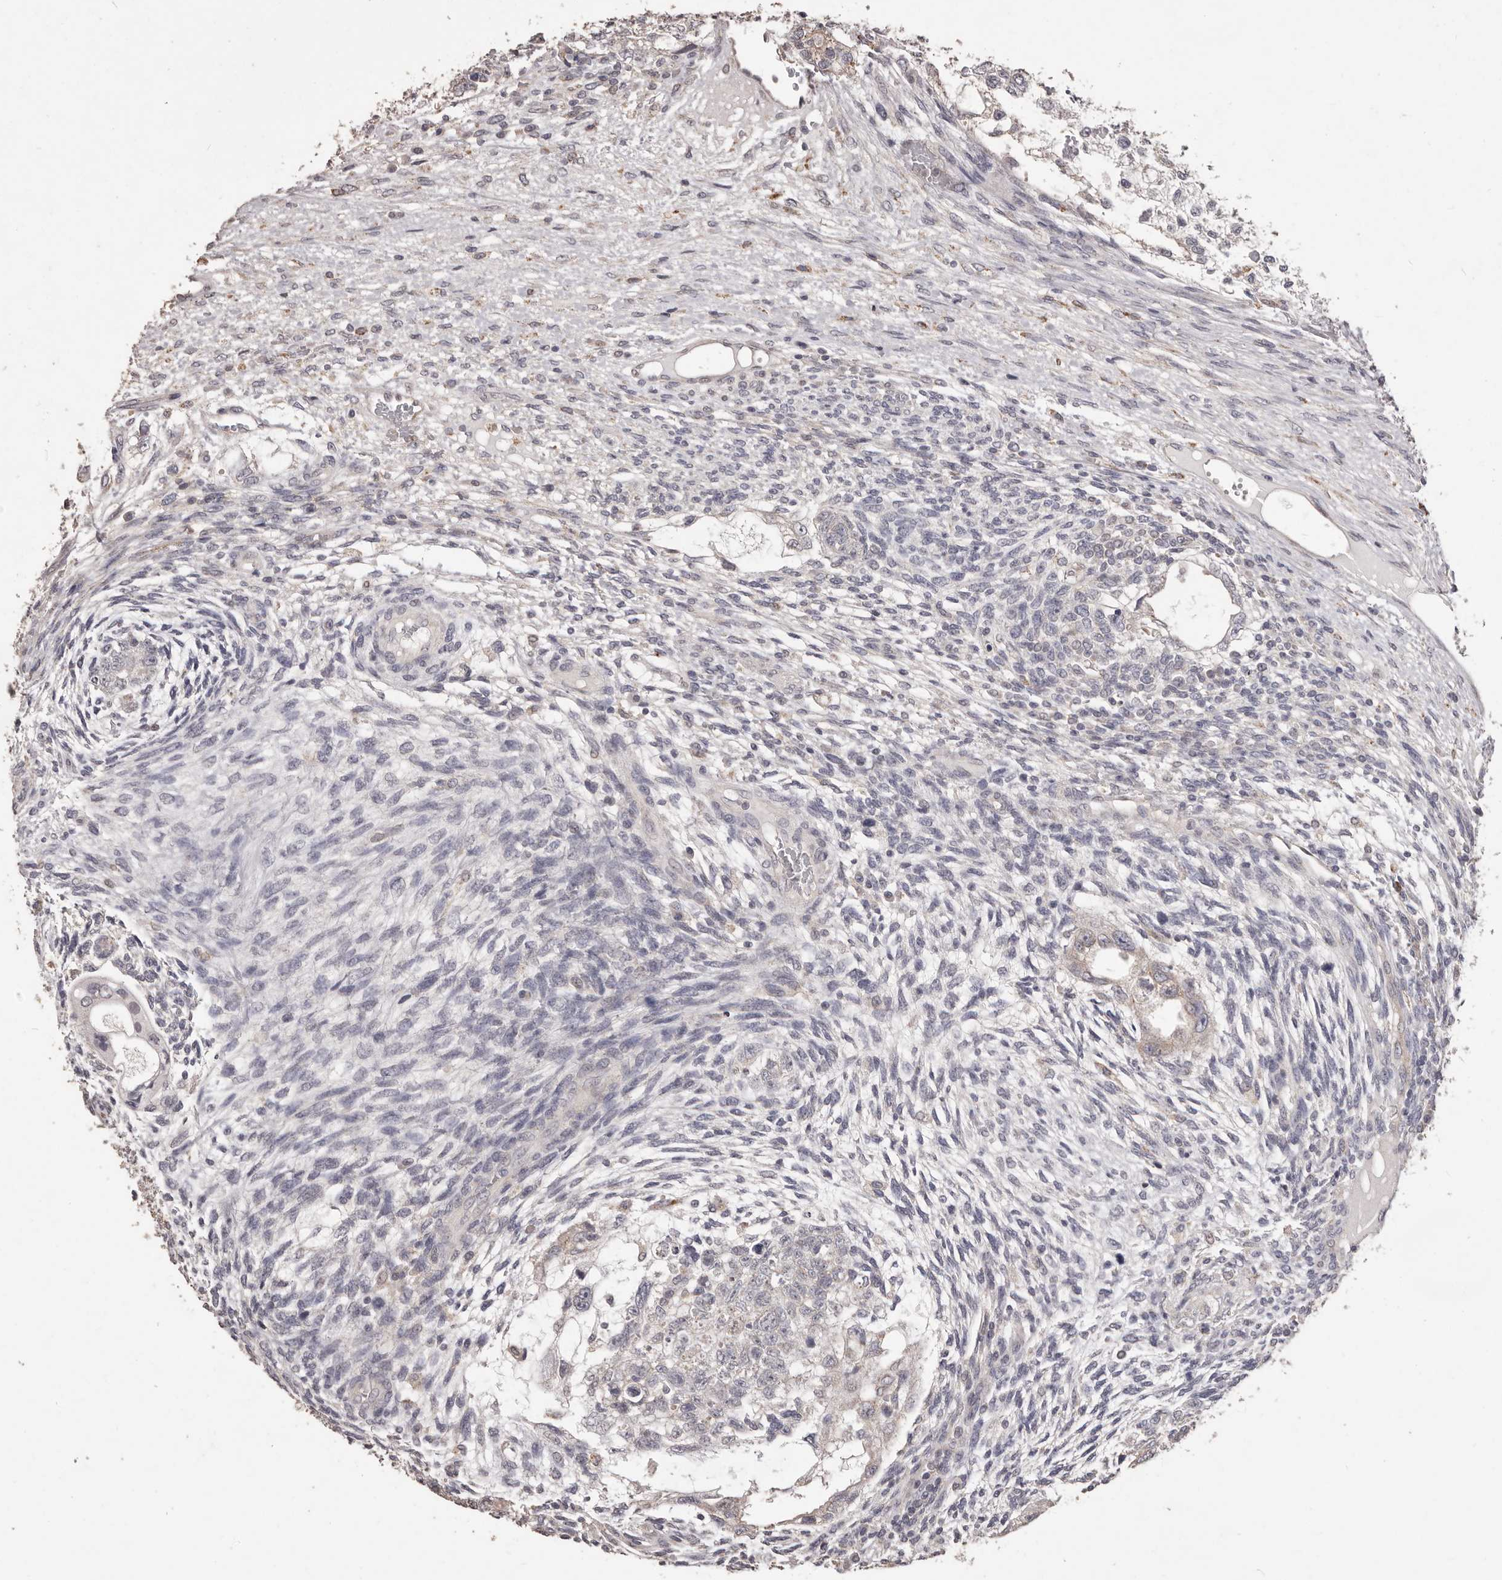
{"staining": {"intensity": "negative", "quantity": "none", "location": "none"}, "tissue": "testis cancer", "cell_type": "Tumor cells", "image_type": "cancer", "snomed": [{"axis": "morphology", "description": "Carcinoma, Embryonal, NOS"}, {"axis": "topography", "description": "Testis"}], "caption": "Immunohistochemistry (IHC) histopathology image of neoplastic tissue: testis embryonal carcinoma stained with DAB displays no significant protein positivity in tumor cells.", "gene": "PRSS27", "patient": {"sex": "male", "age": 37}}